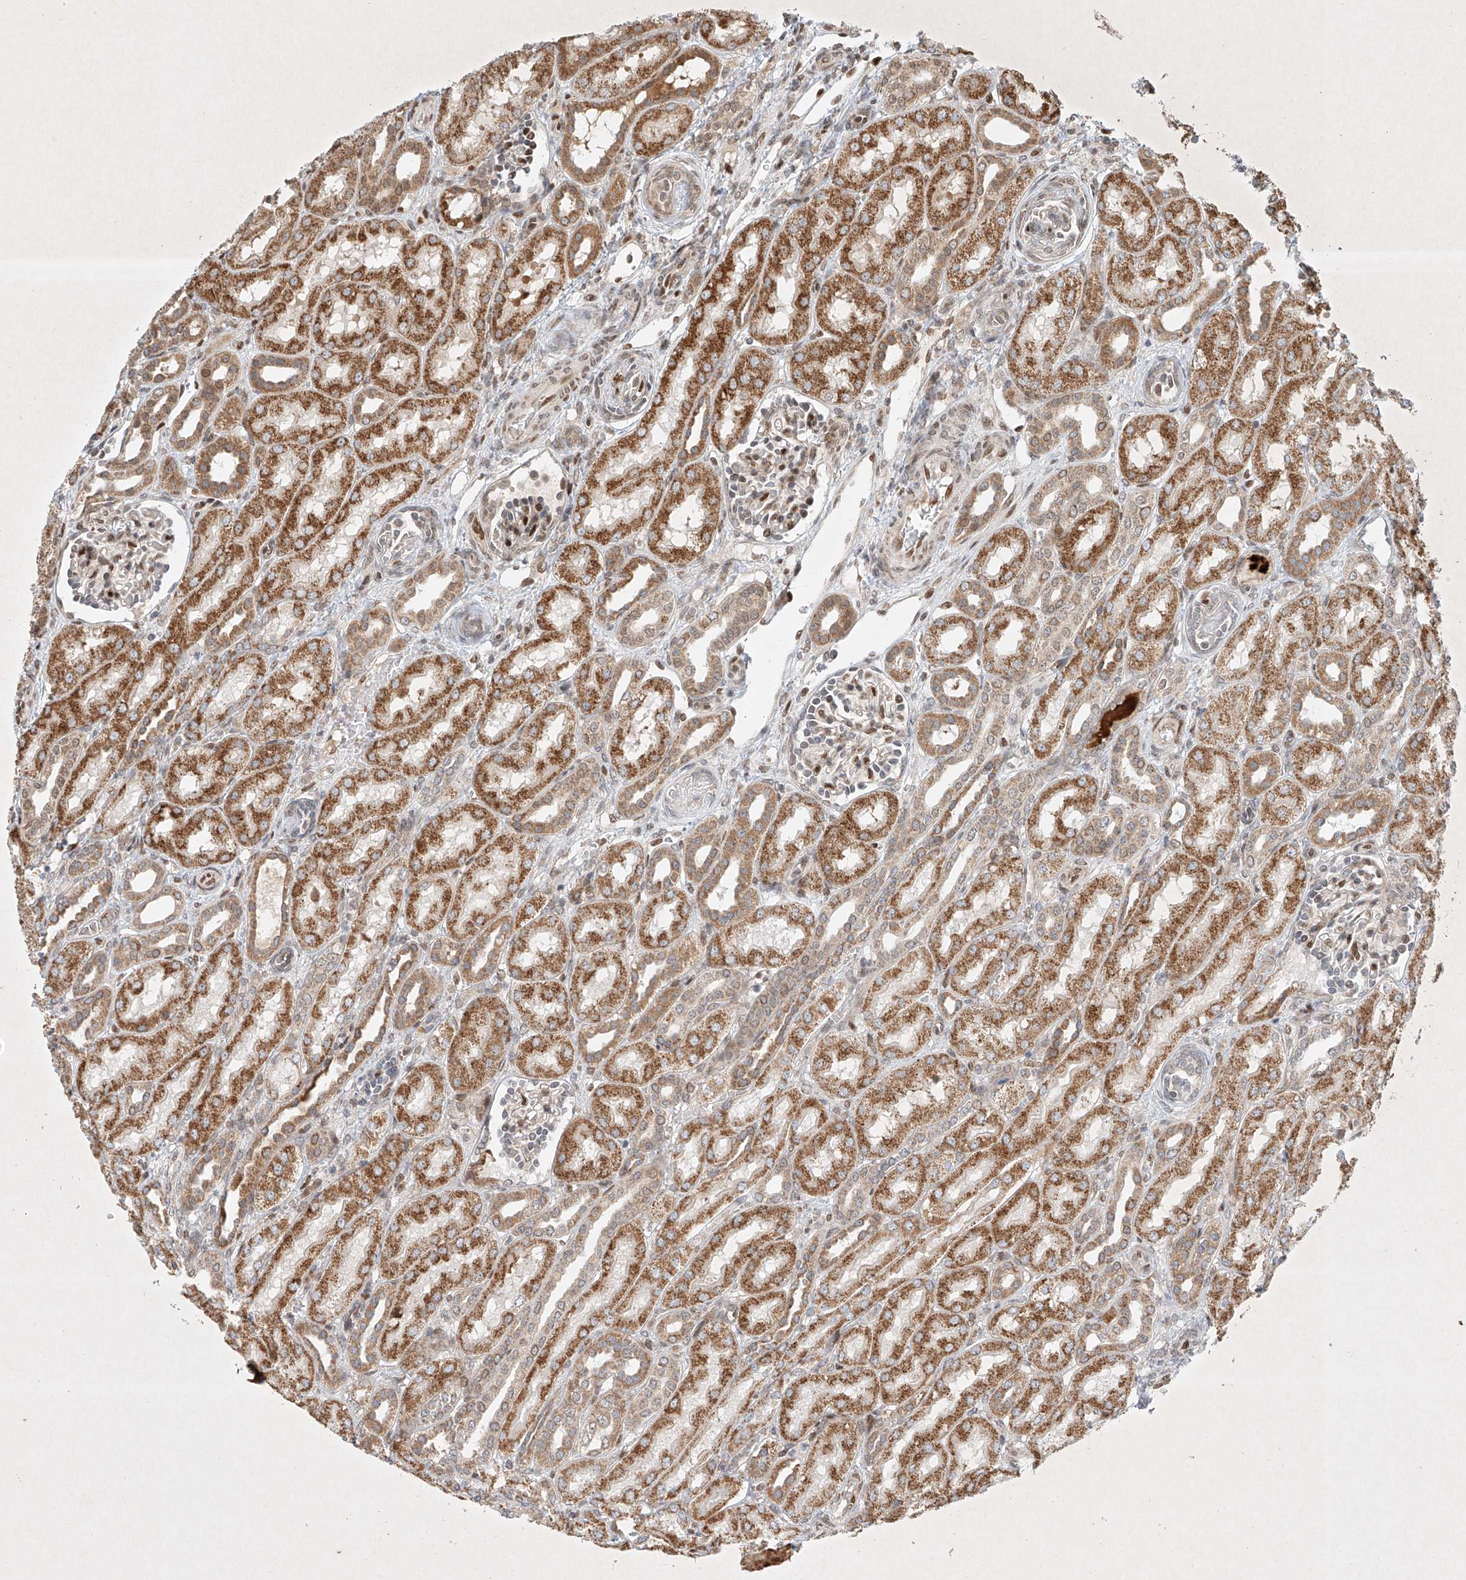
{"staining": {"intensity": "strong", "quantity": "25%-75%", "location": "nuclear"}, "tissue": "kidney", "cell_type": "Cells in glomeruli", "image_type": "normal", "snomed": [{"axis": "morphology", "description": "Normal tissue, NOS"}, {"axis": "morphology", "description": "Neoplasm, malignant, NOS"}, {"axis": "topography", "description": "Kidney"}], "caption": "Protein staining demonstrates strong nuclear positivity in about 25%-75% of cells in glomeruli in benign kidney. The staining was performed using DAB, with brown indicating positive protein expression. Nuclei are stained blue with hematoxylin.", "gene": "EPG5", "patient": {"sex": "female", "age": 1}}